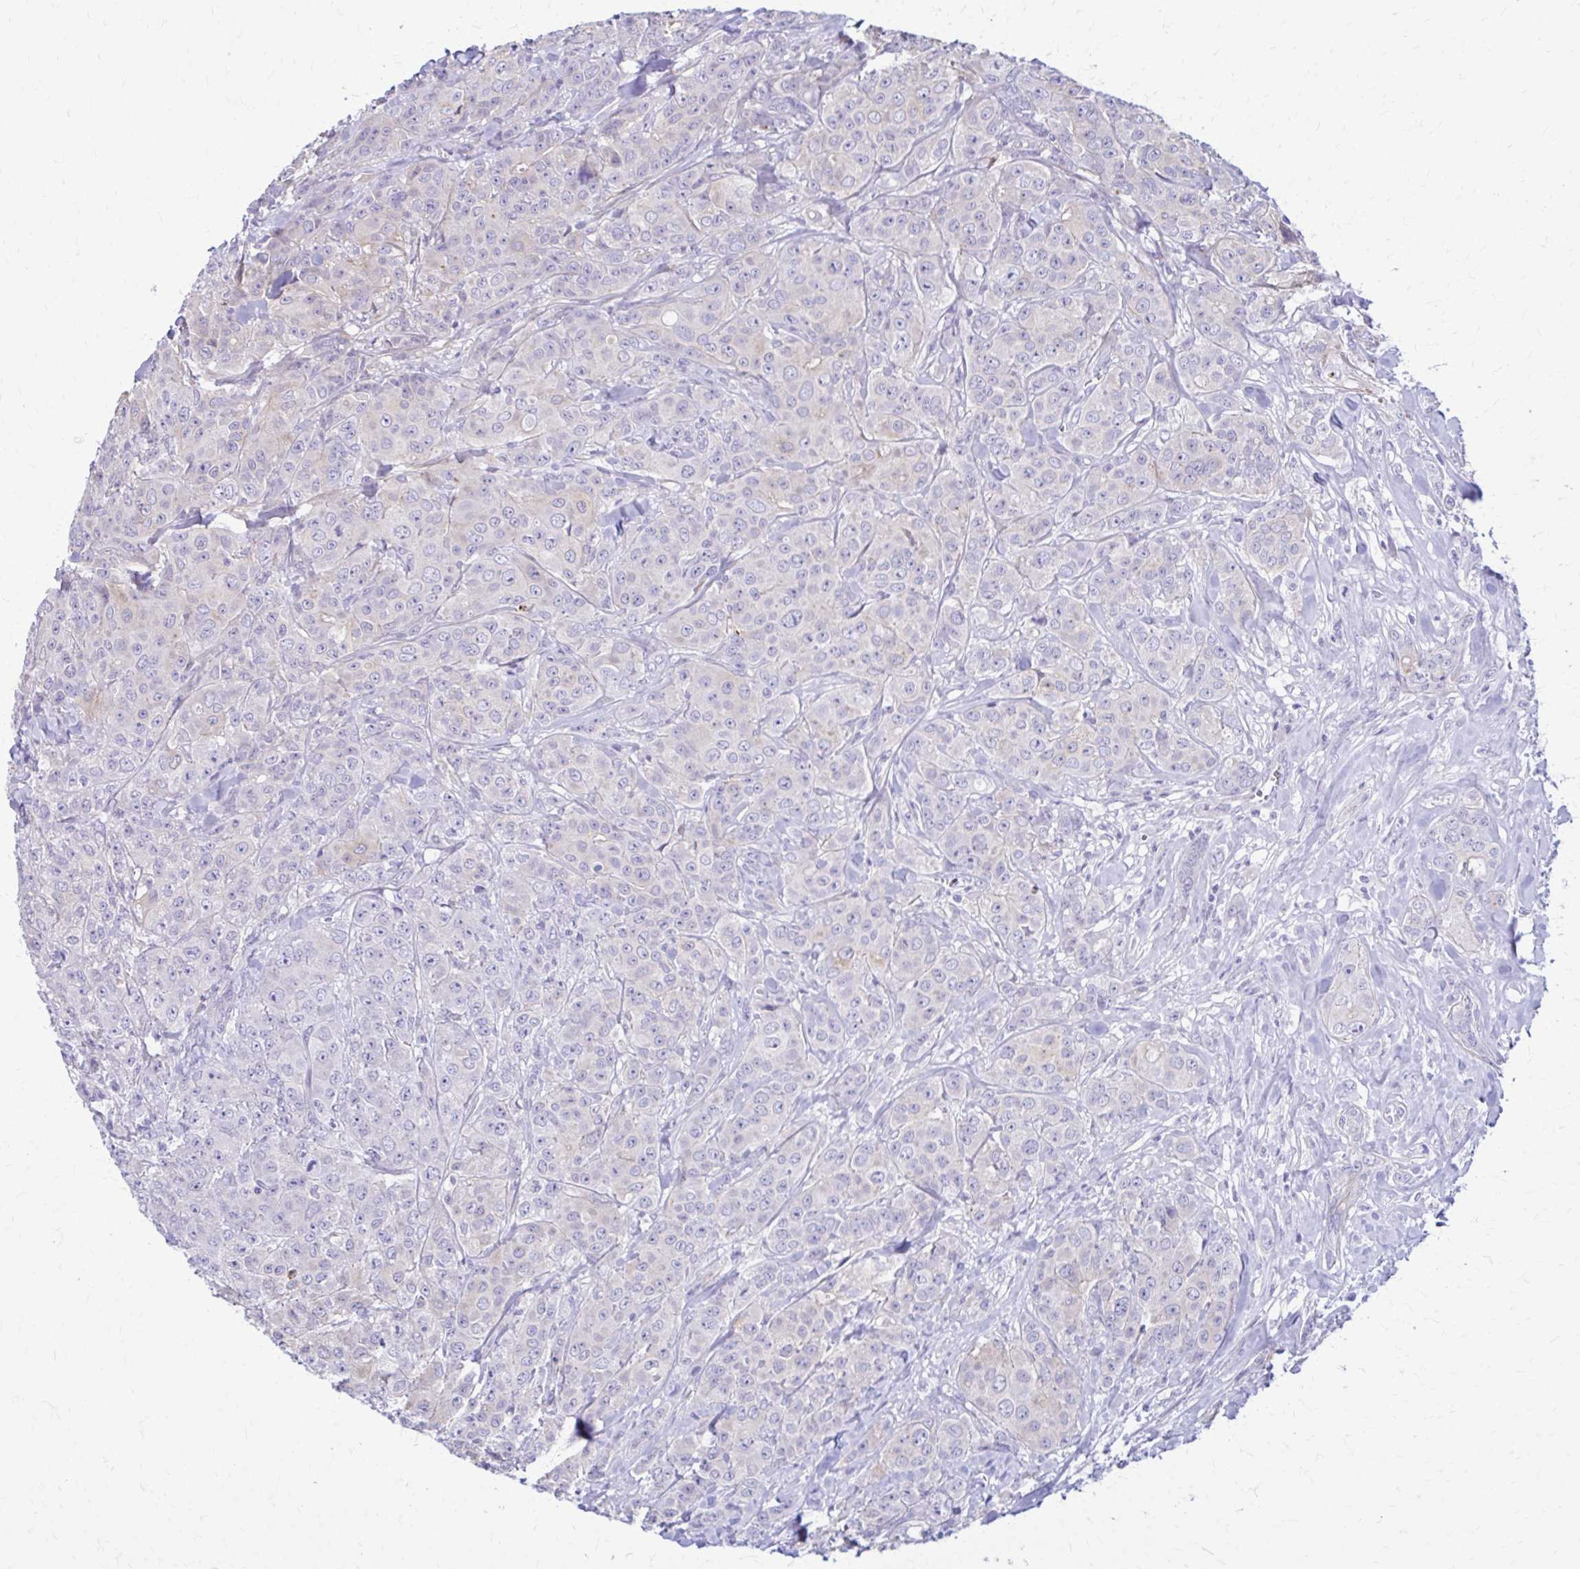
{"staining": {"intensity": "negative", "quantity": "none", "location": "none"}, "tissue": "breast cancer", "cell_type": "Tumor cells", "image_type": "cancer", "snomed": [{"axis": "morphology", "description": "Normal tissue, NOS"}, {"axis": "morphology", "description": "Duct carcinoma"}, {"axis": "topography", "description": "Breast"}], "caption": "The immunohistochemistry image has no significant expression in tumor cells of invasive ductal carcinoma (breast) tissue.", "gene": "DSP", "patient": {"sex": "female", "age": 43}}